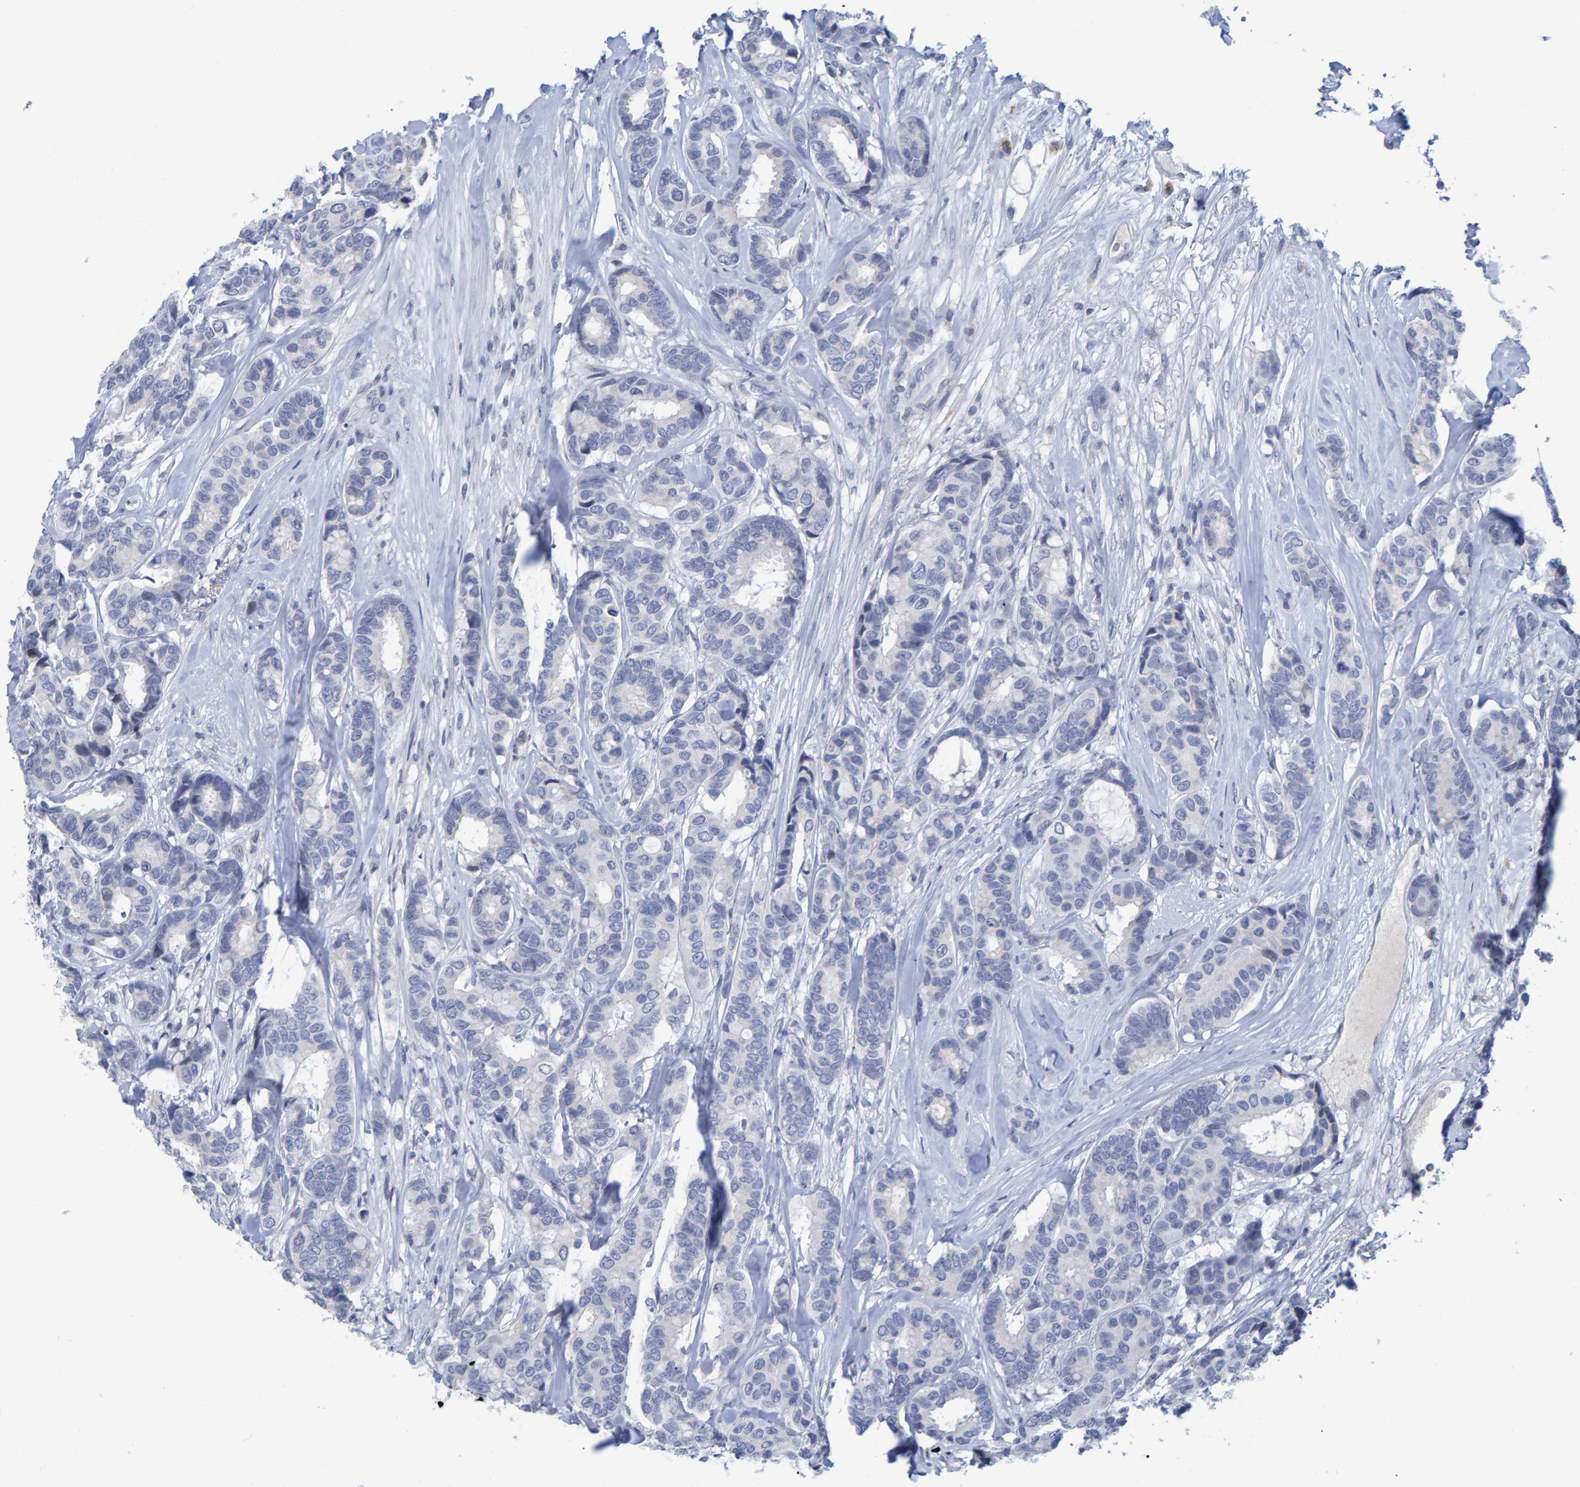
{"staining": {"intensity": "negative", "quantity": "none", "location": "none"}, "tissue": "breast cancer", "cell_type": "Tumor cells", "image_type": "cancer", "snomed": [{"axis": "morphology", "description": "Duct carcinoma"}, {"axis": "topography", "description": "Breast"}], "caption": "High power microscopy photomicrograph of an immunohistochemistry photomicrograph of breast intraductal carcinoma, revealing no significant staining in tumor cells.", "gene": "PROCA1", "patient": {"sex": "female", "age": 87}}